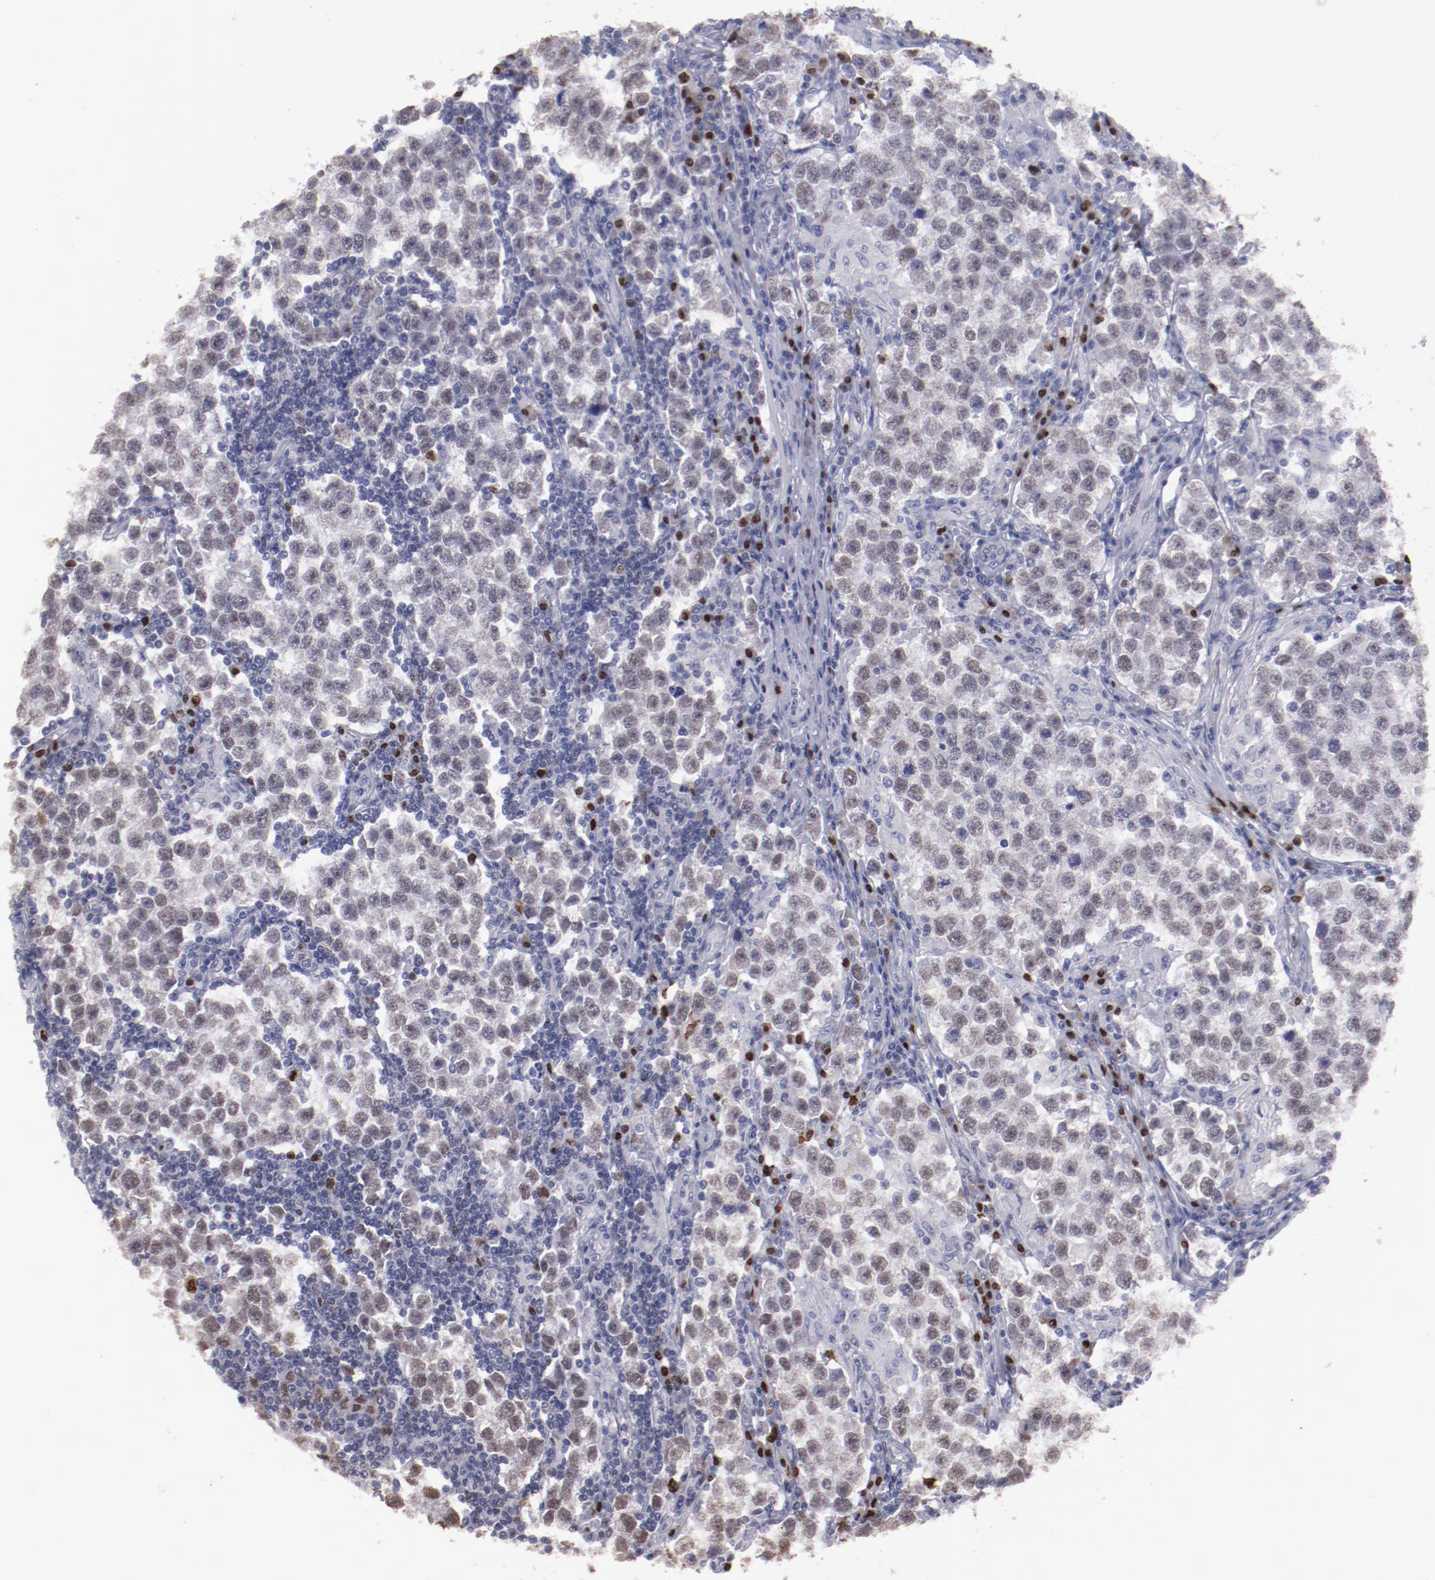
{"staining": {"intensity": "weak", "quantity": "<25%", "location": "cytoplasmic/membranous,nuclear"}, "tissue": "testis cancer", "cell_type": "Tumor cells", "image_type": "cancer", "snomed": [{"axis": "morphology", "description": "Seminoma, NOS"}, {"axis": "topography", "description": "Testis"}], "caption": "High power microscopy photomicrograph of an immunohistochemistry histopathology image of testis cancer, revealing no significant expression in tumor cells.", "gene": "IRF4", "patient": {"sex": "male", "age": 36}}